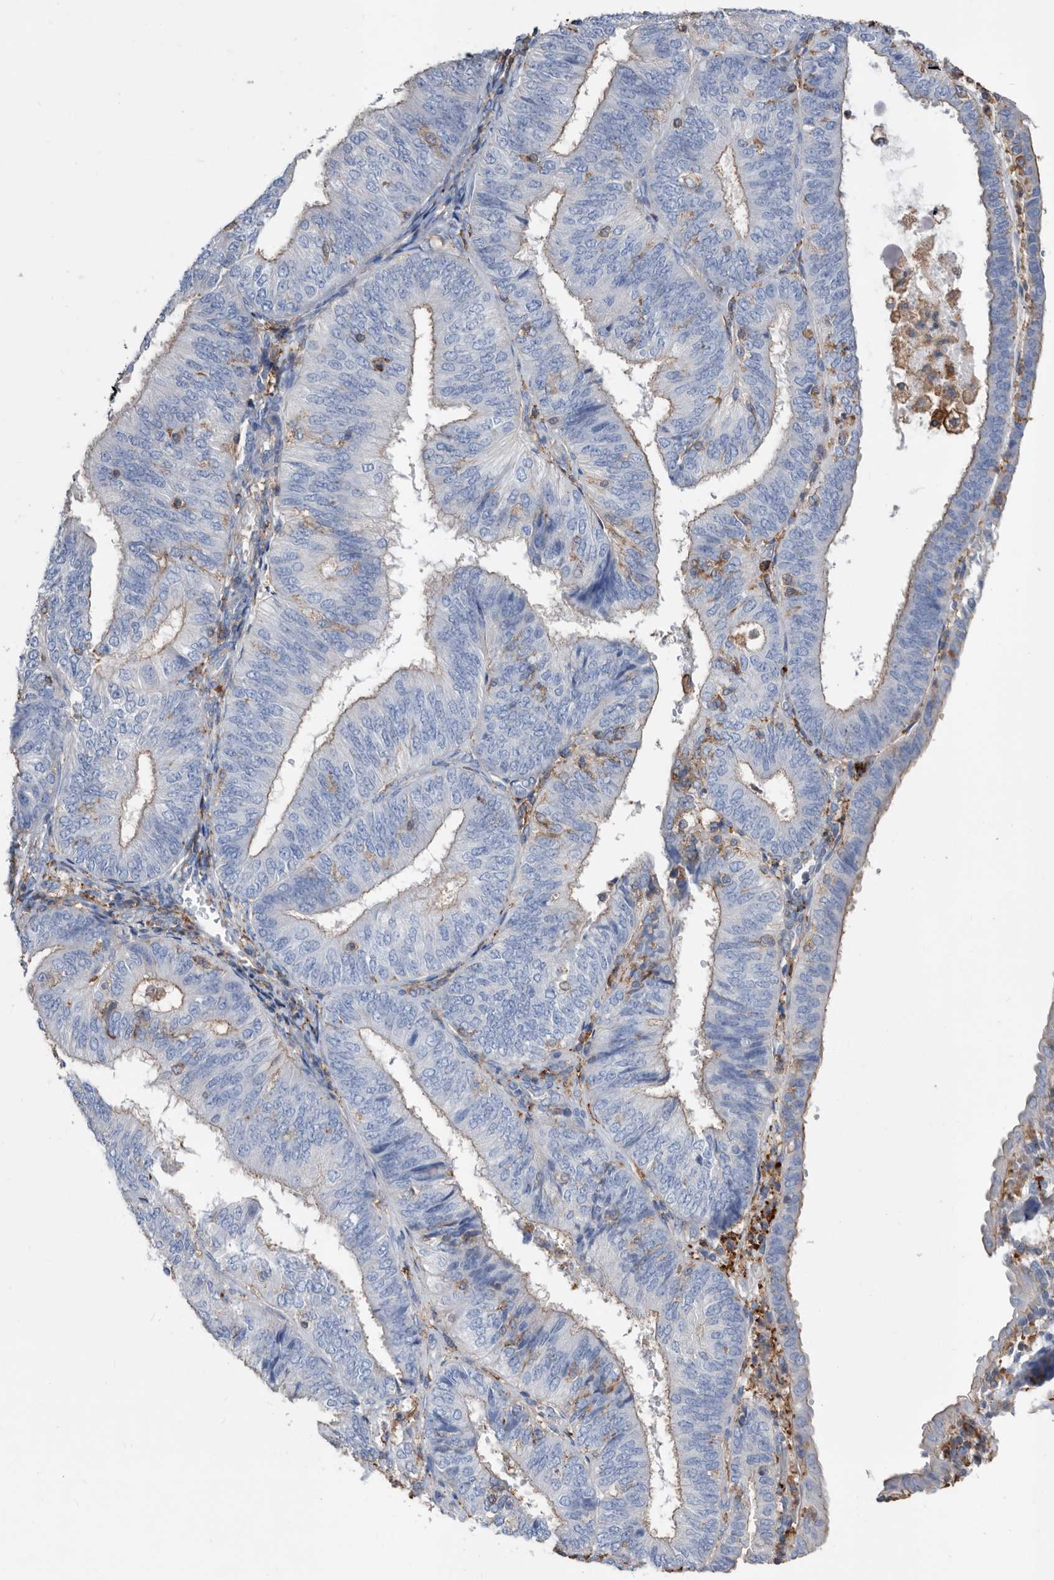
{"staining": {"intensity": "weak", "quantity": "<25%", "location": "cytoplasmic/membranous"}, "tissue": "endometrial cancer", "cell_type": "Tumor cells", "image_type": "cancer", "snomed": [{"axis": "morphology", "description": "Adenocarcinoma, NOS"}, {"axis": "topography", "description": "Endometrium"}], "caption": "IHC image of neoplastic tissue: endometrial cancer stained with DAB displays no significant protein expression in tumor cells.", "gene": "MS4A4A", "patient": {"sex": "female", "age": 58}}